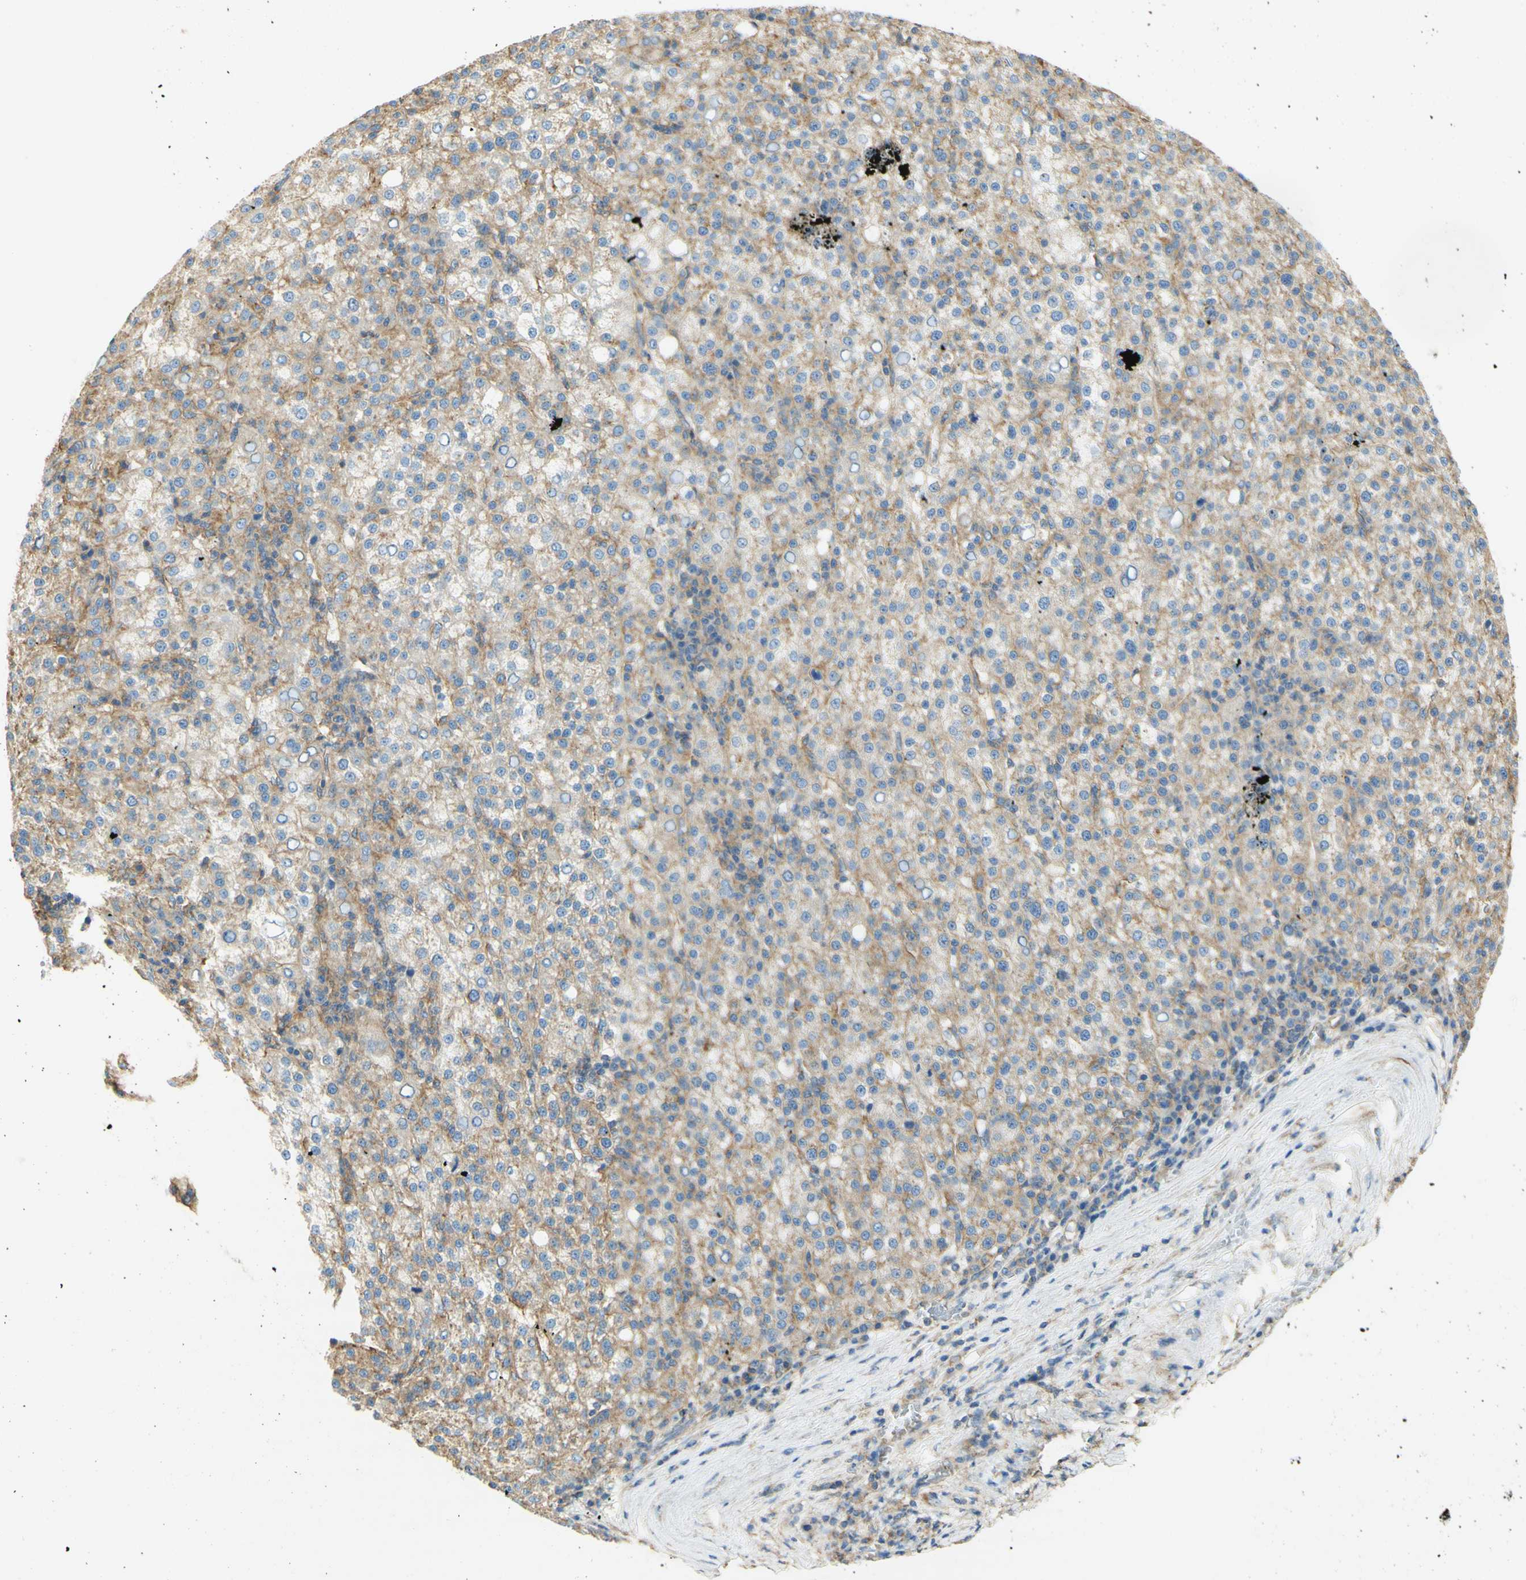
{"staining": {"intensity": "weak", "quantity": "25%-75%", "location": "cytoplasmic/membranous"}, "tissue": "liver cancer", "cell_type": "Tumor cells", "image_type": "cancer", "snomed": [{"axis": "morphology", "description": "Carcinoma, Hepatocellular, NOS"}, {"axis": "topography", "description": "Liver"}], "caption": "A high-resolution image shows immunohistochemistry (IHC) staining of hepatocellular carcinoma (liver), which demonstrates weak cytoplasmic/membranous expression in about 25%-75% of tumor cells.", "gene": "CLTC", "patient": {"sex": "female", "age": 58}}